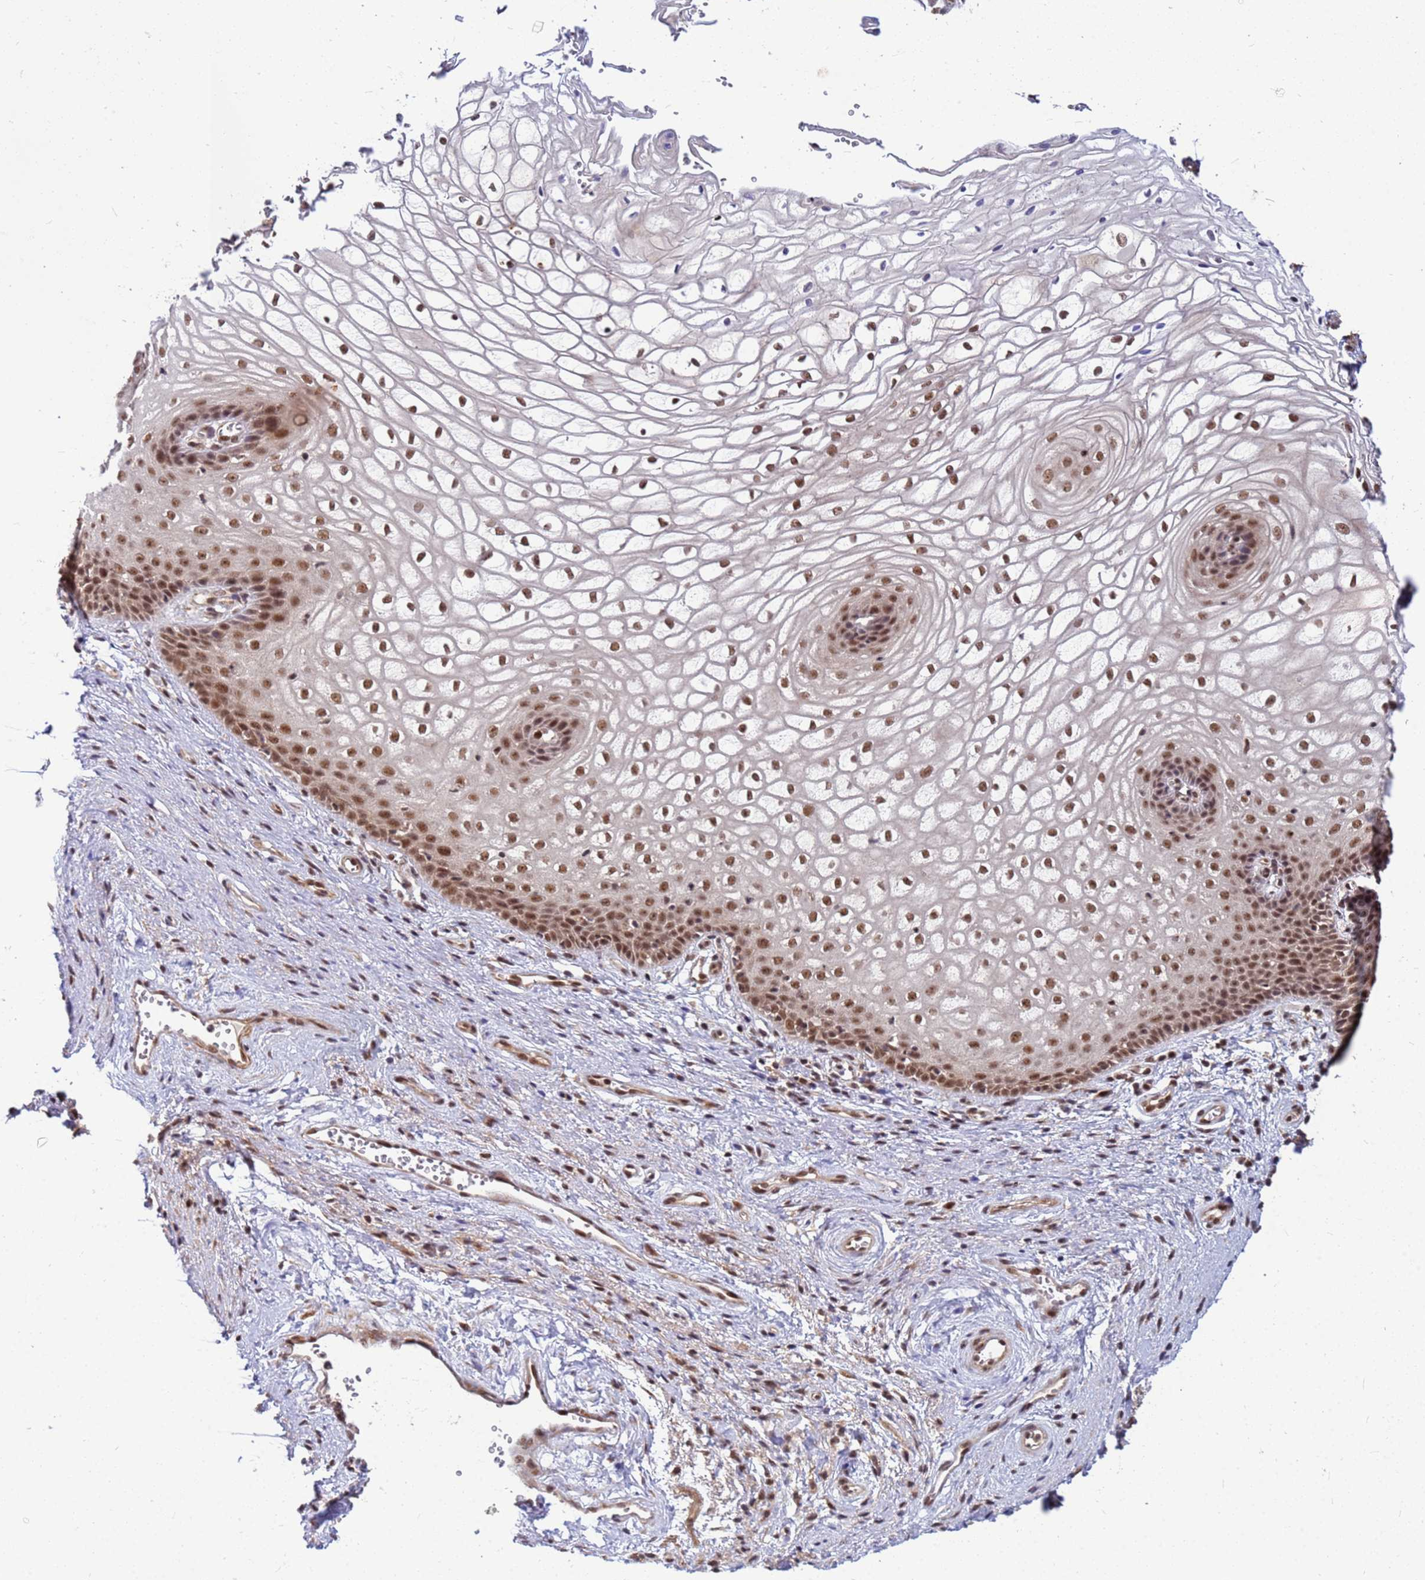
{"staining": {"intensity": "moderate", "quantity": ">75%", "location": "nuclear"}, "tissue": "vagina", "cell_type": "Squamous epithelial cells", "image_type": "normal", "snomed": [{"axis": "morphology", "description": "Normal tissue, NOS"}, {"axis": "topography", "description": "Vagina"}], "caption": "A brown stain labels moderate nuclear expression of a protein in squamous epithelial cells of normal human vagina. The staining is performed using DAB brown chromogen to label protein expression. The nuclei are counter-stained blue using hematoxylin.", "gene": "NCBP2", "patient": {"sex": "female", "age": 34}}